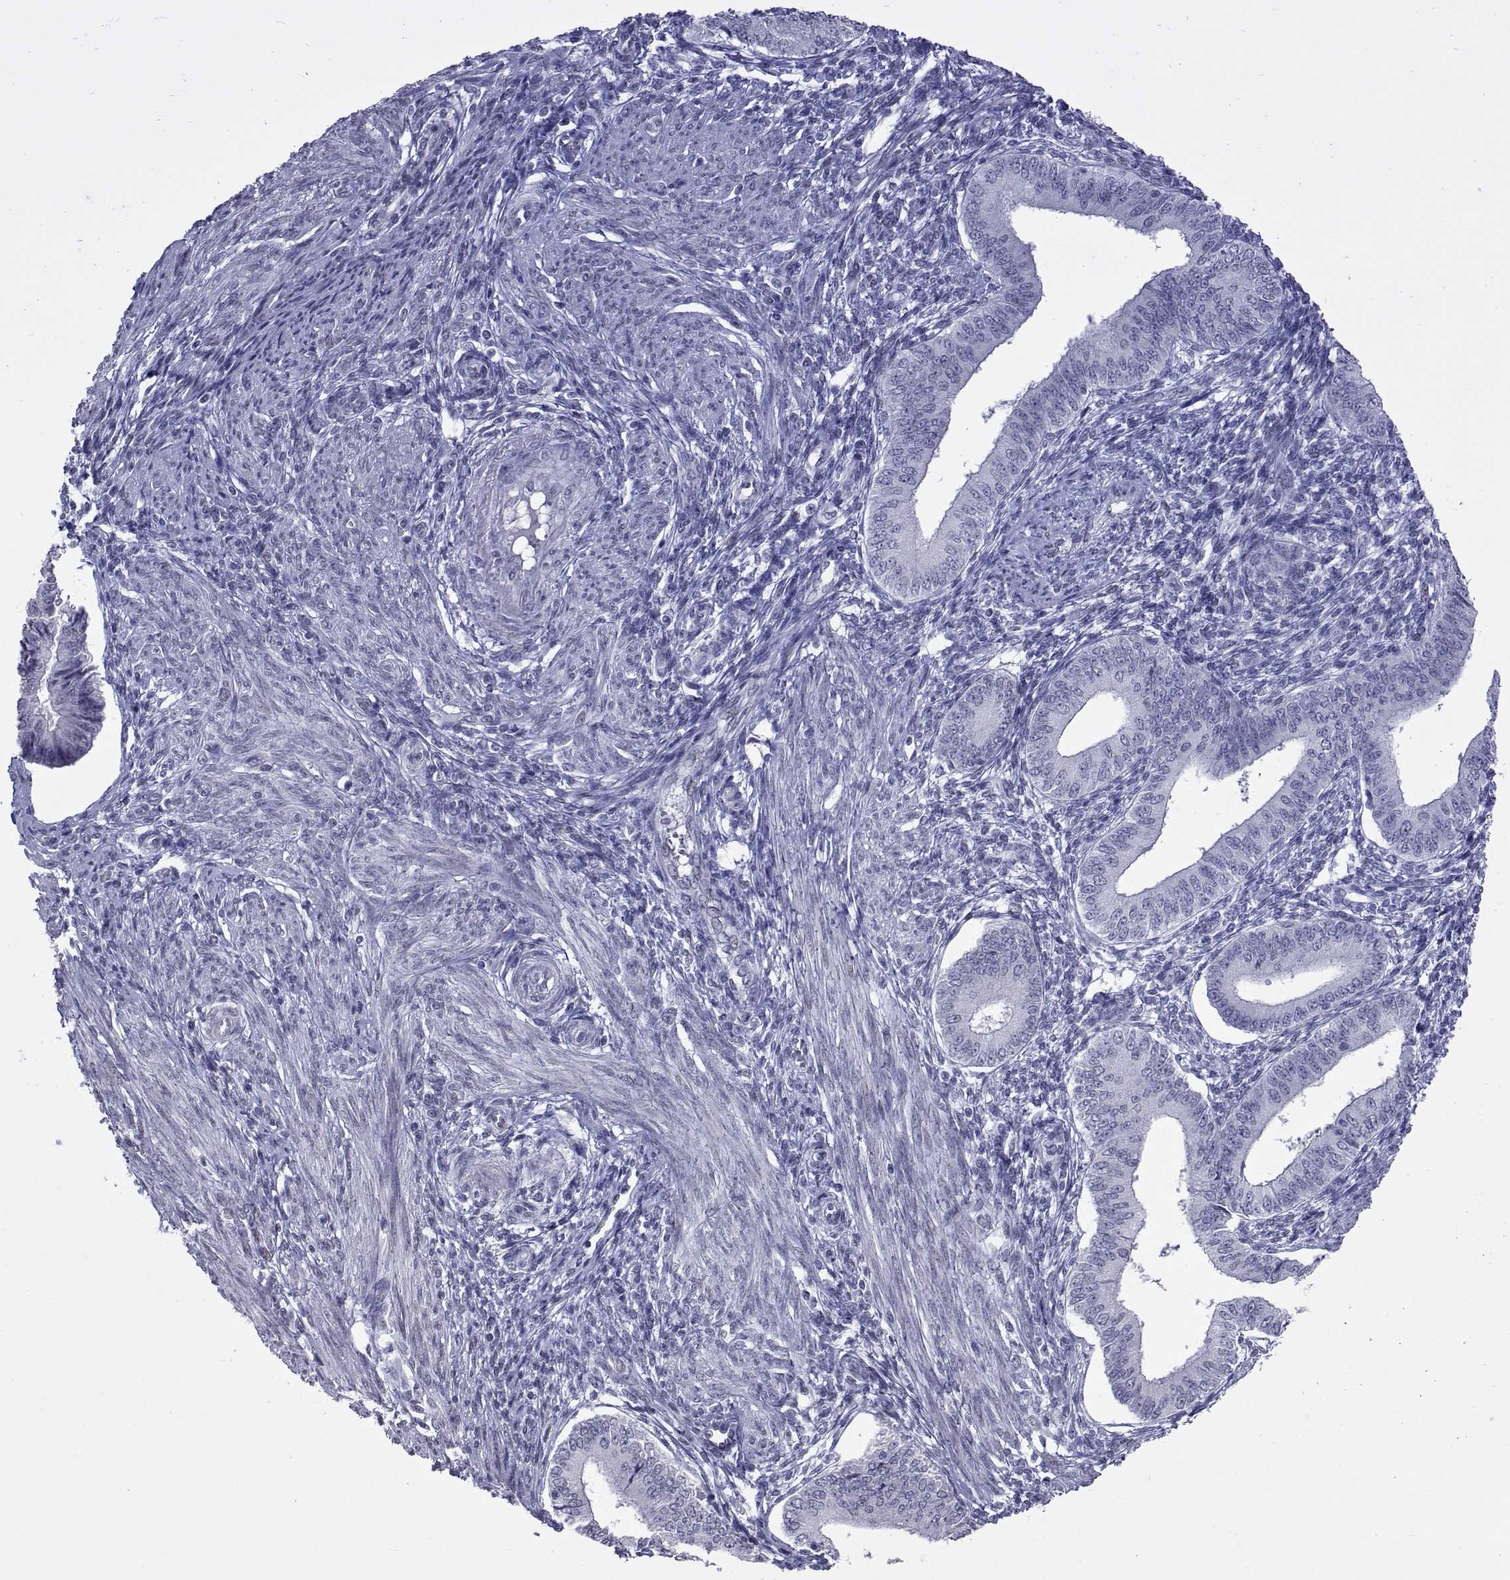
{"staining": {"intensity": "negative", "quantity": "none", "location": "none"}, "tissue": "endometrium", "cell_type": "Cells in endometrial stroma", "image_type": "normal", "snomed": [{"axis": "morphology", "description": "Normal tissue, NOS"}, {"axis": "topography", "description": "Endometrium"}], "caption": "This photomicrograph is of unremarkable endometrium stained with immunohistochemistry (IHC) to label a protein in brown with the nuclei are counter-stained blue. There is no positivity in cells in endometrial stroma.", "gene": "KRT77", "patient": {"sex": "female", "age": 42}}